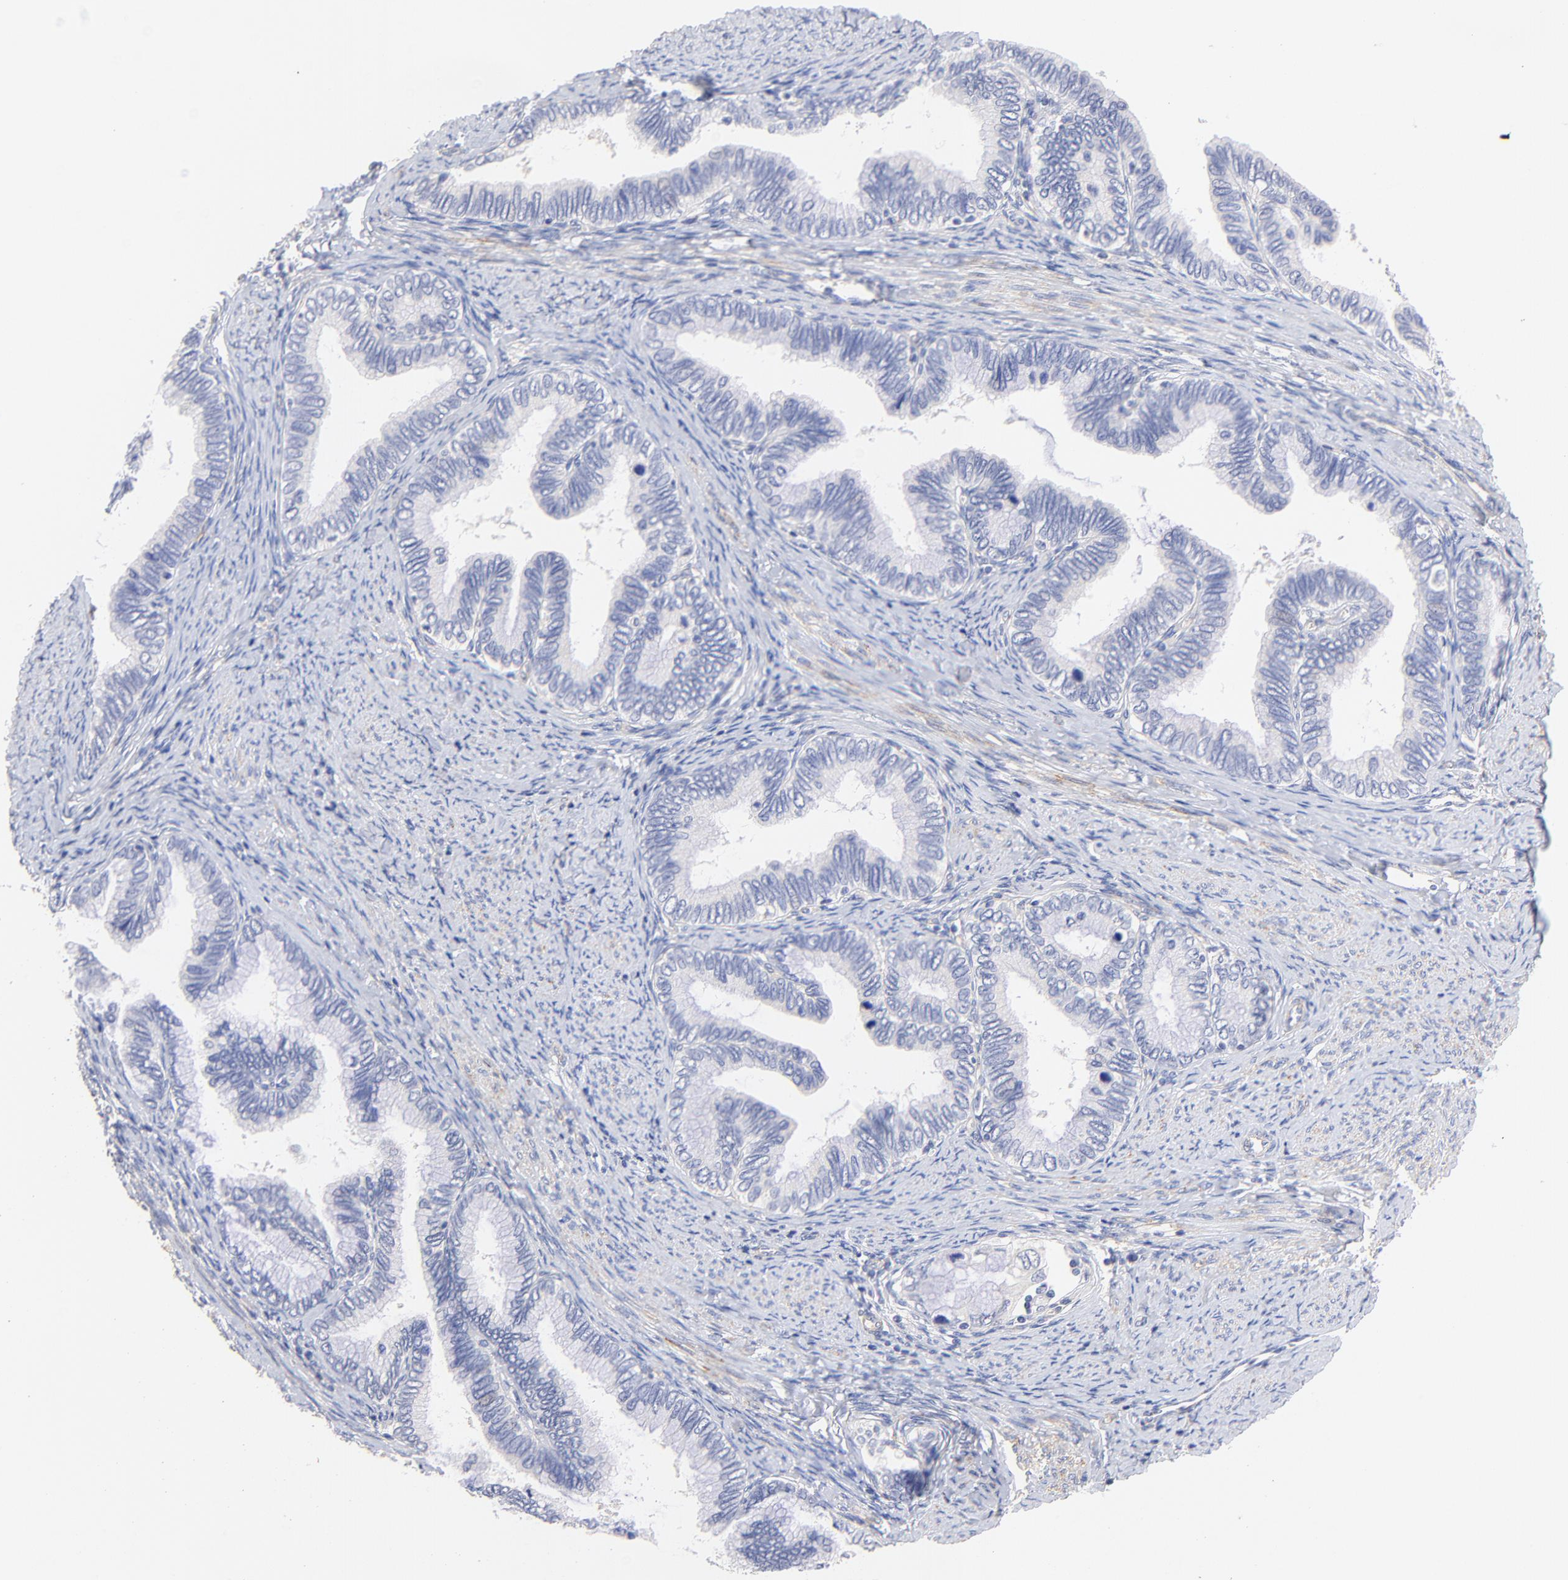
{"staining": {"intensity": "negative", "quantity": "none", "location": "none"}, "tissue": "cervical cancer", "cell_type": "Tumor cells", "image_type": "cancer", "snomed": [{"axis": "morphology", "description": "Adenocarcinoma, NOS"}, {"axis": "topography", "description": "Cervix"}], "caption": "A micrograph of human cervical adenocarcinoma is negative for staining in tumor cells.", "gene": "ACTRT1", "patient": {"sex": "female", "age": 49}}